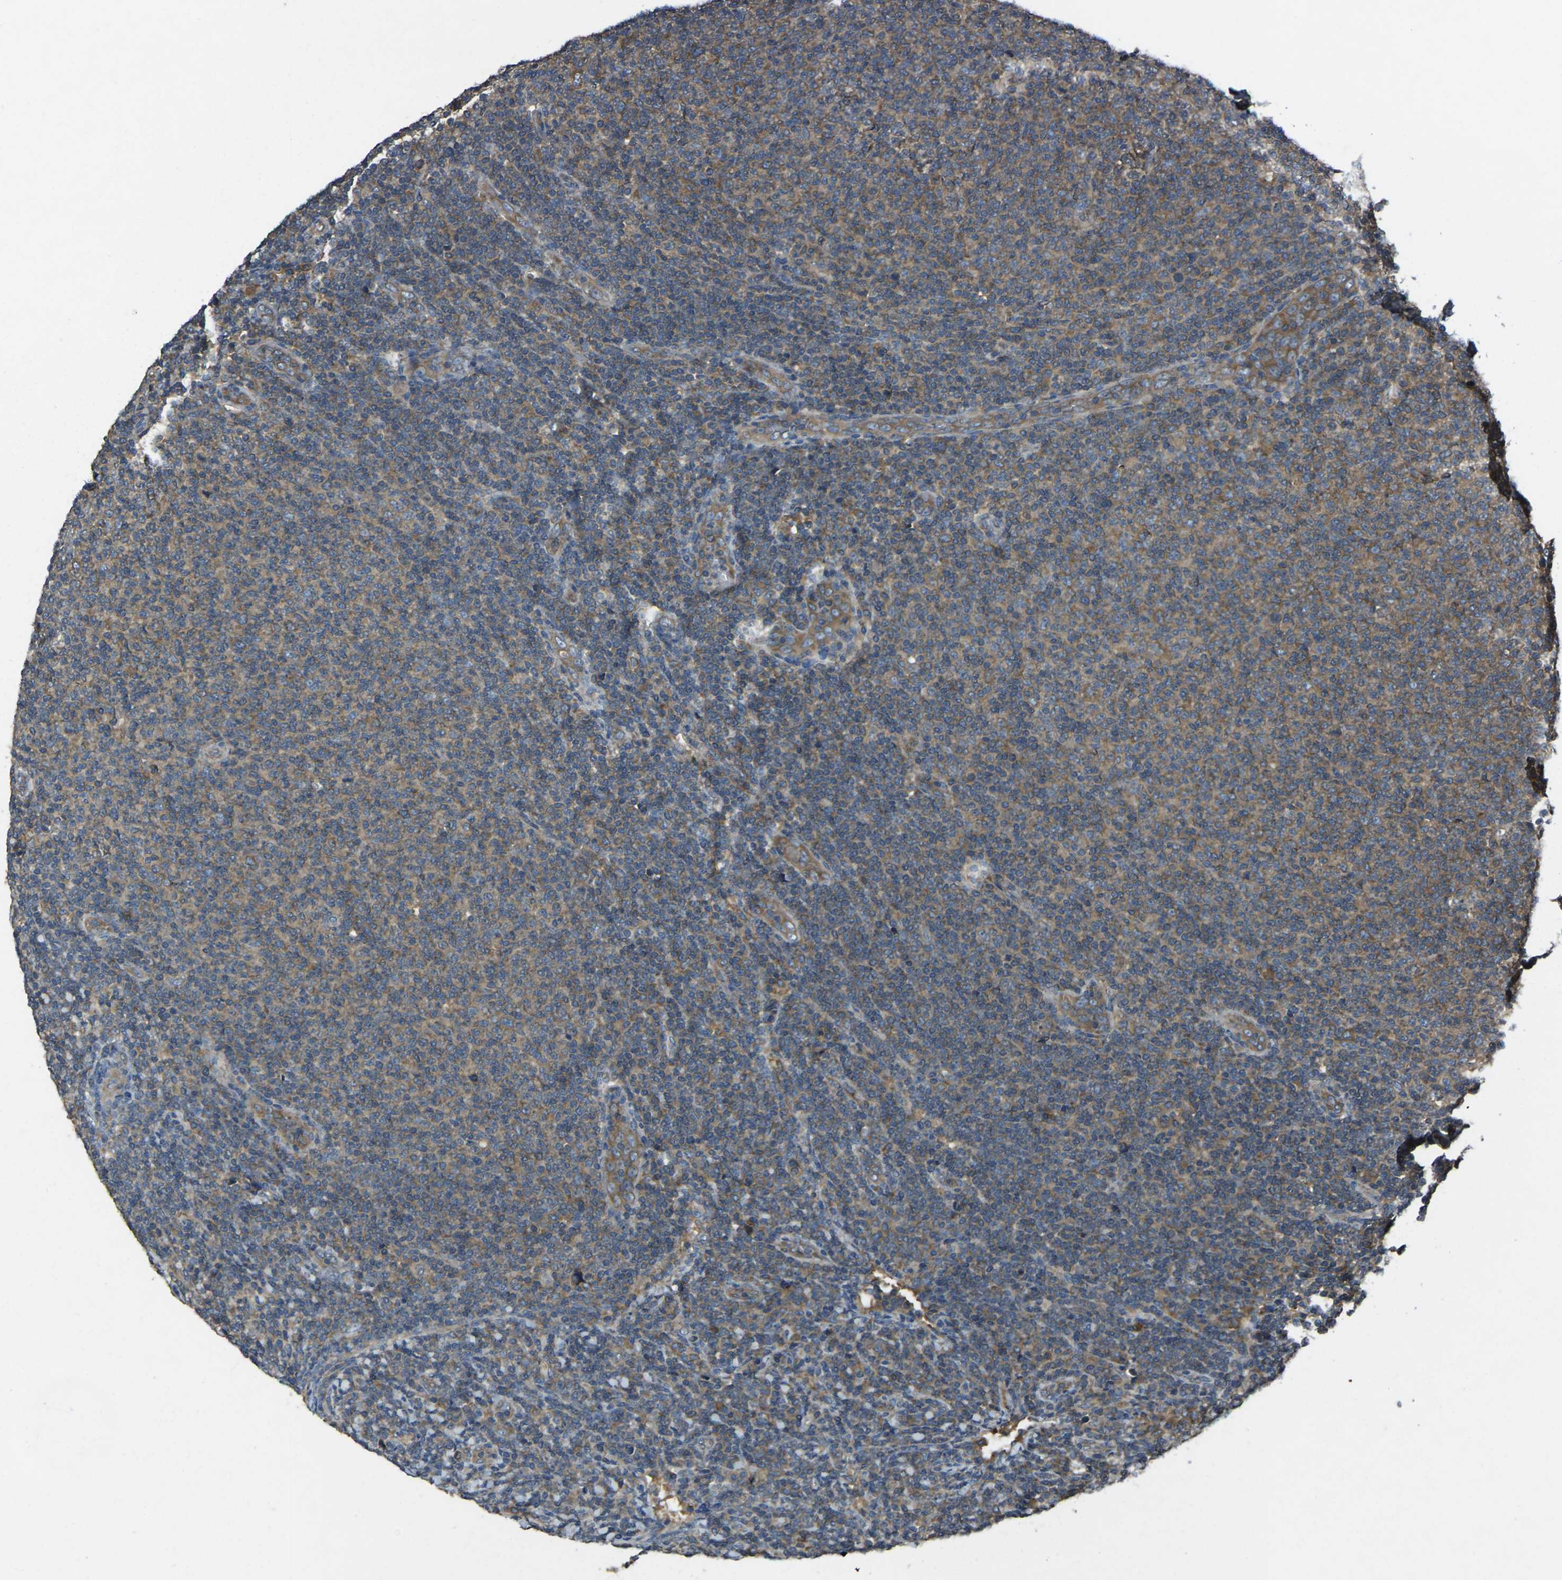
{"staining": {"intensity": "moderate", "quantity": ">75%", "location": "cytoplasmic/membranous"}, "tissue": "lymphoma", "cell_type": "Tumor cells", "image_type": "cancer", "snomed": [{"axis": "morphology", "description": "Malignant lymphoma, non-Hodgkin's type, Low grade"}, {"axis": "topography", "description": "Lymph node"}], "caption": "This histopathology image demonstrates malignant lymphoma, non-Hodgkin's type (low-grade) stained with immunohistochemistry to label a protein in brown. The cytoplasmic/membranous of tumor cells show moderate positivity for the protein. Nuclei are counter-stained blue.", "gene": "AIMP1", "patient": {"sex": "male", "age": 66}}